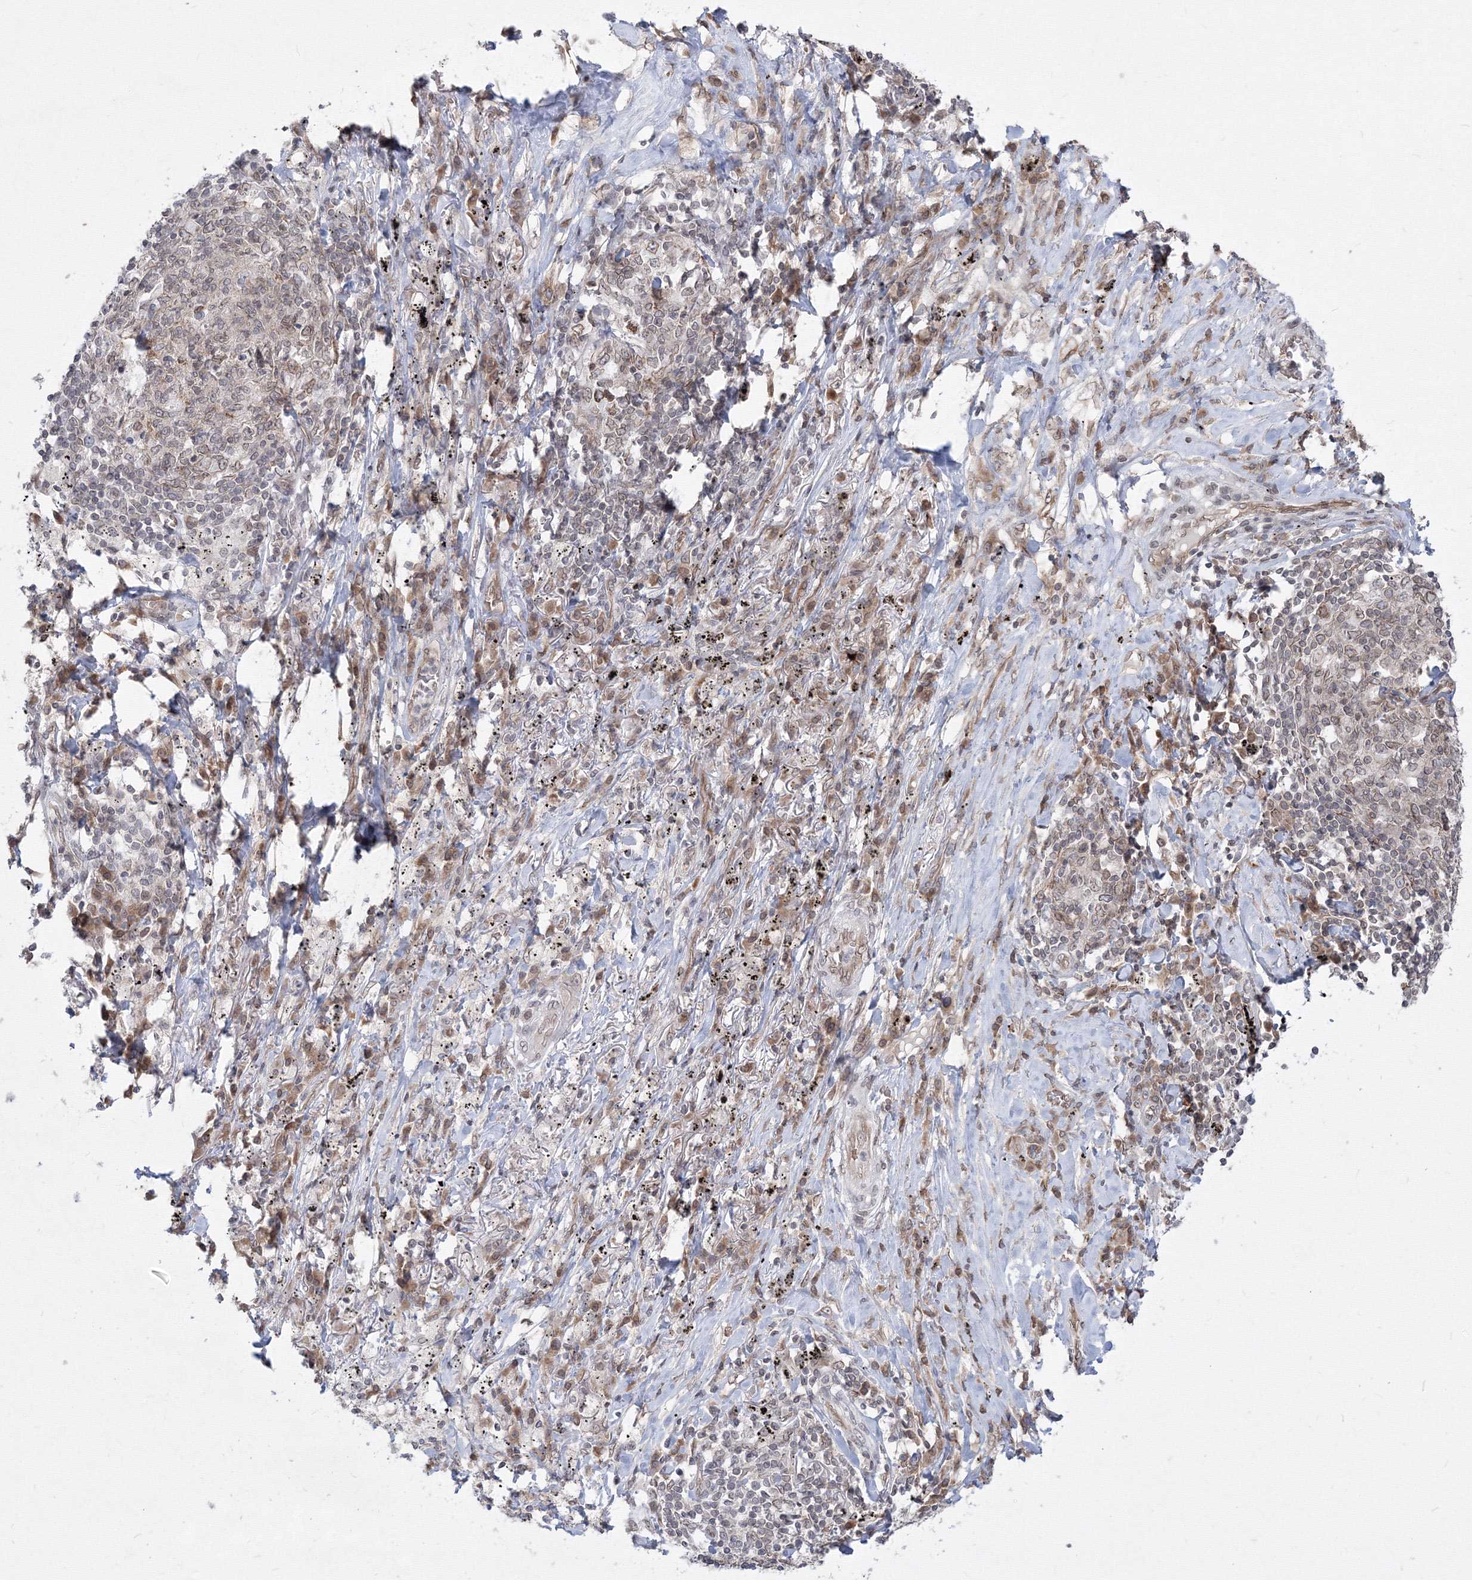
{"staining": {"intensity": "weak", "quantity": "<25%", "location": "cytoplasmic/membranous,nuclear"}, "tissue": "lung cancer", "cell_type": "Tumor cells", "image_type": "cancer", "snomed": [{"axis": "morphology", "description": "Squamous cell carcinoma, NOS"}, {"axis": "topography", "description": "Lung"}], "caption": "A photomicrograph of human squamous cell carcinoma (lung) is negative for staining in tumor cells.", "gene": "DNAJB2", "patient": {"sex": "female", "age": 63}}